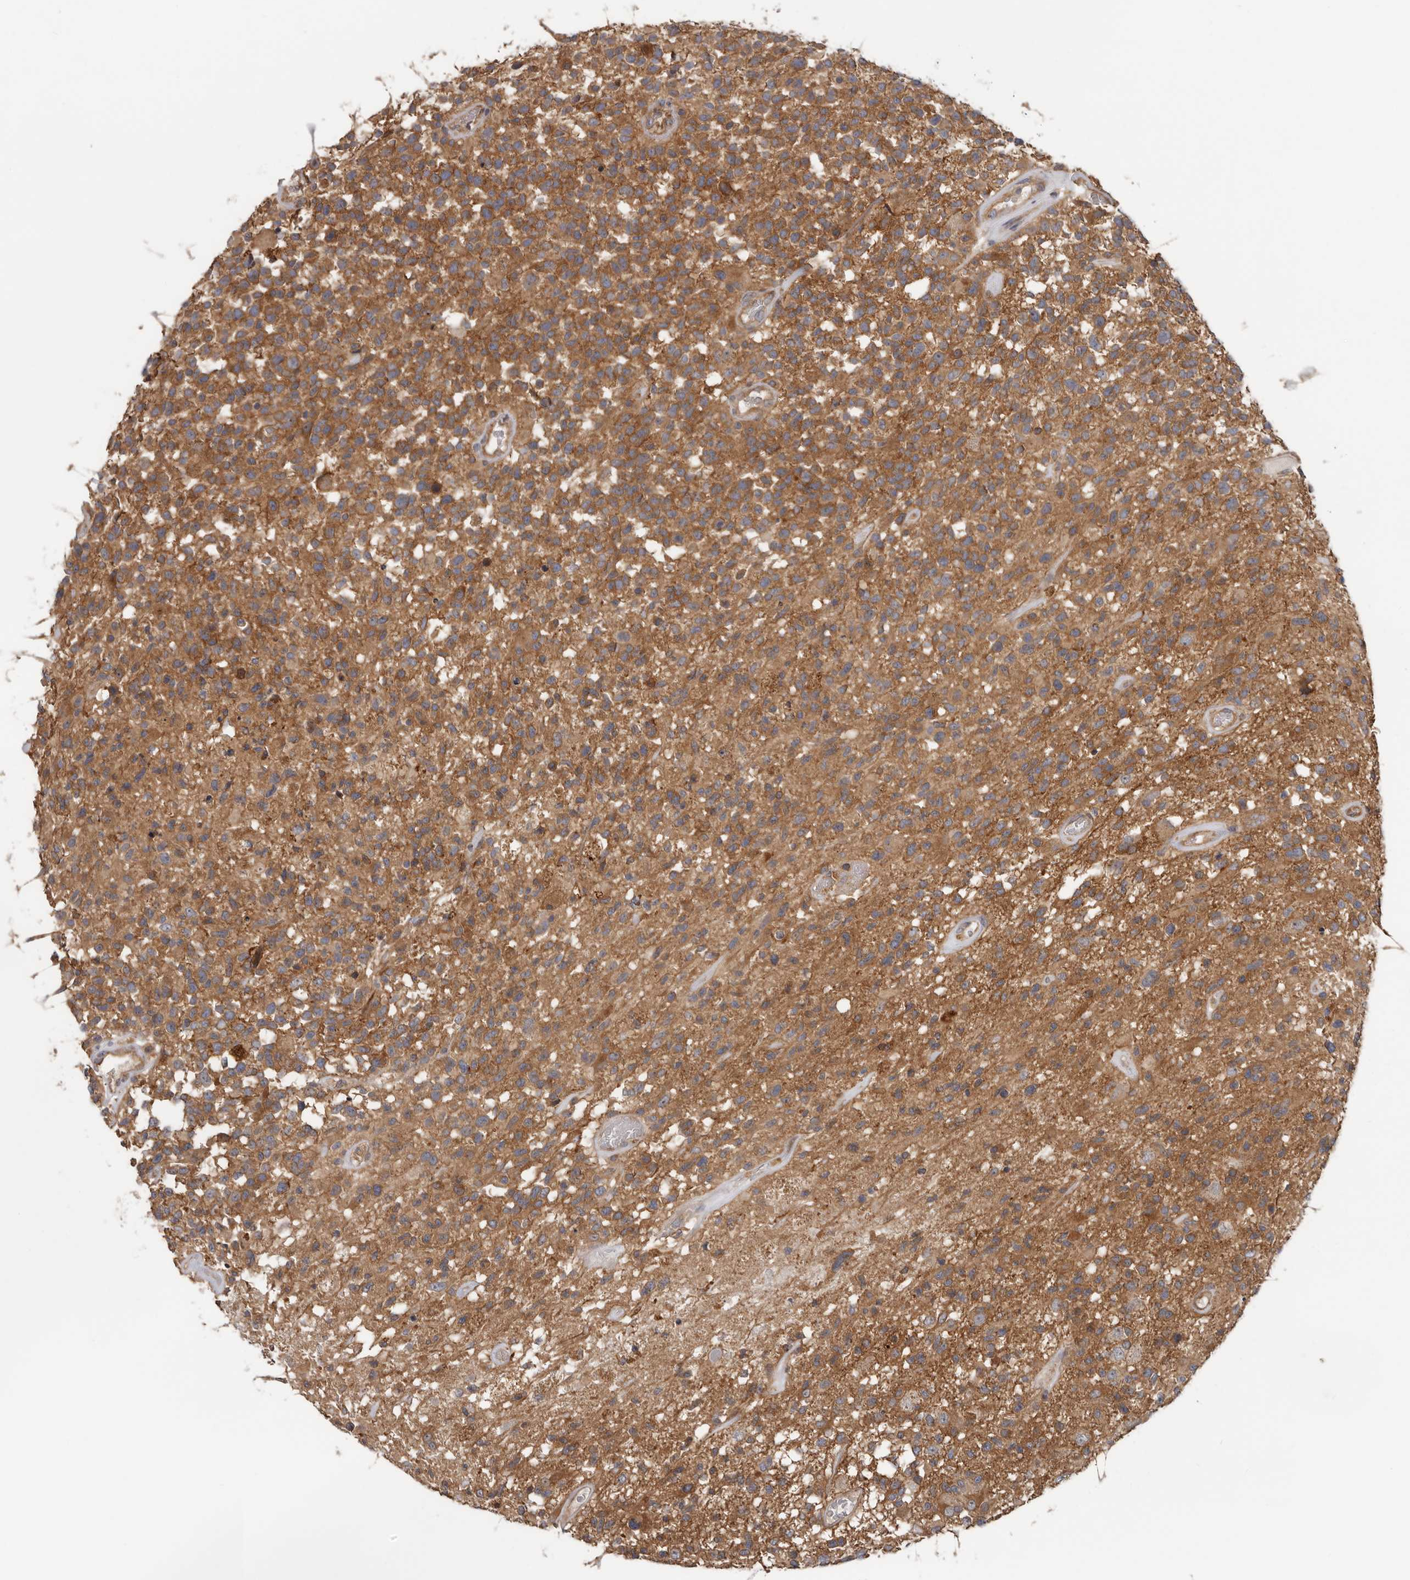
{"staining": {"intensity": "moderate", "quantity": ">75%", "location": "cytoplasmic/membranous"}, "tissue": "glioma", "cell_type": "Tumor cells", "image_type": "cancer", "snomed": [{"axis": "morphology", "description": "Glioma, malignant, High grade"}, {"axis": "morphology", "description": "Glioblastoma, NOS"}, {"axis": "topography", "description": "Brain"}], "caption": "Immunohistochemical staining of glioma exhibits medium levels of moderate cytoplasmic/membranous protein positivity in approximately >75% of tumor cells. (DAB (3,3'-diaminobenzidine) = brown stain, brightfield microscopy at high magnification).", "gene": "HINT3", "patient": {"sex": "male", "age": 60}}